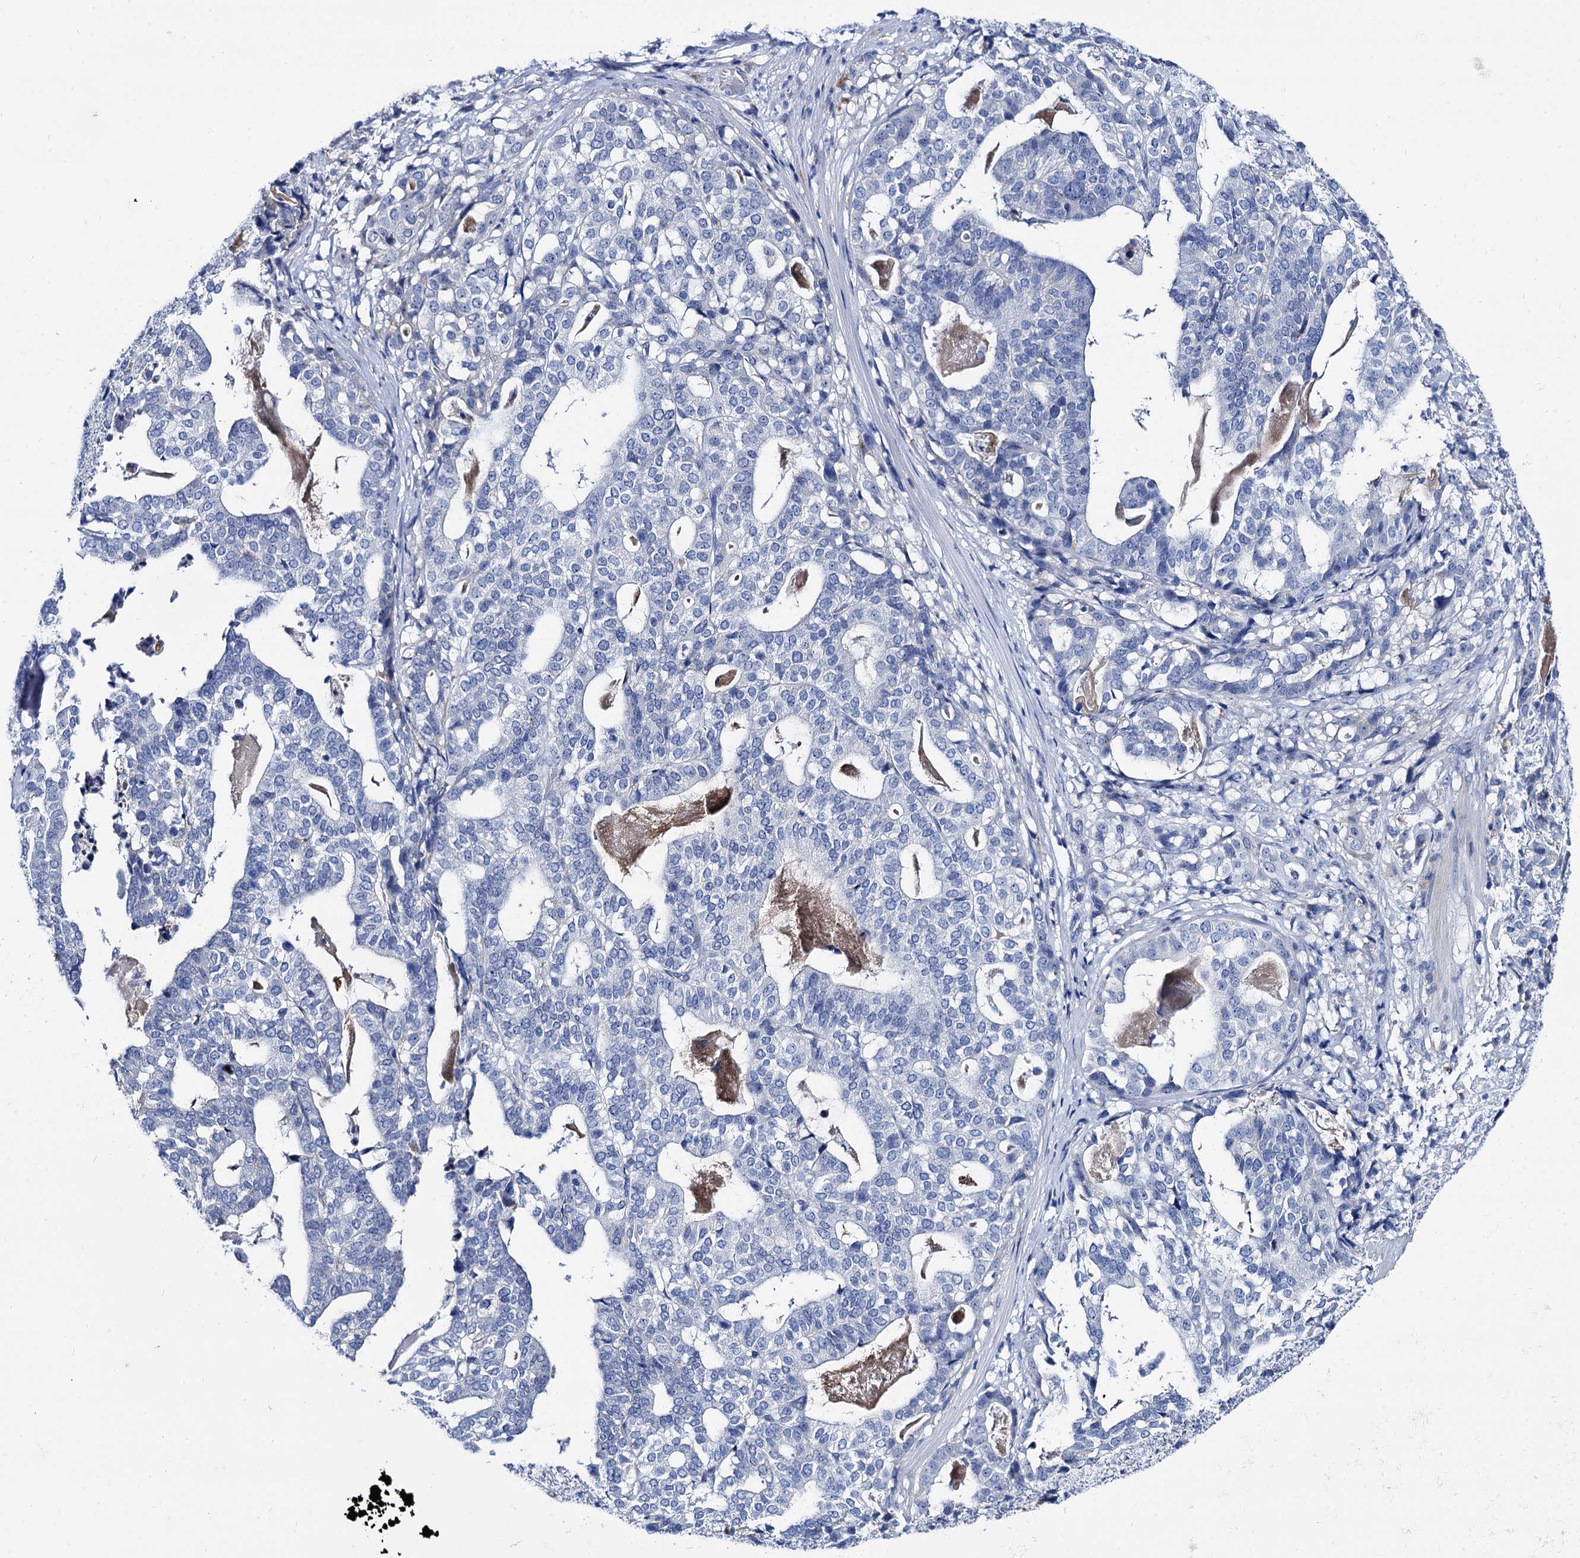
{"staining": {"intensity": "negative", "quantity": "none", "location": "none"}, "tissue": "stomach cancer", "cell_type": "Tumor cells", "image_type": "cancer", "snomed": [{"axis": "morphology", "description": "Adenocarcinoma, NOS"}, {"axis": "topography", "description": "Stomach"}], "caption": "Immunohistochemistry histopathology image of stomach cancer stained for a protein (brown), which exhibits no expression in tumor cells.", "gene": "TMEM72", "patient": {"sex": "male", "age": 48}}